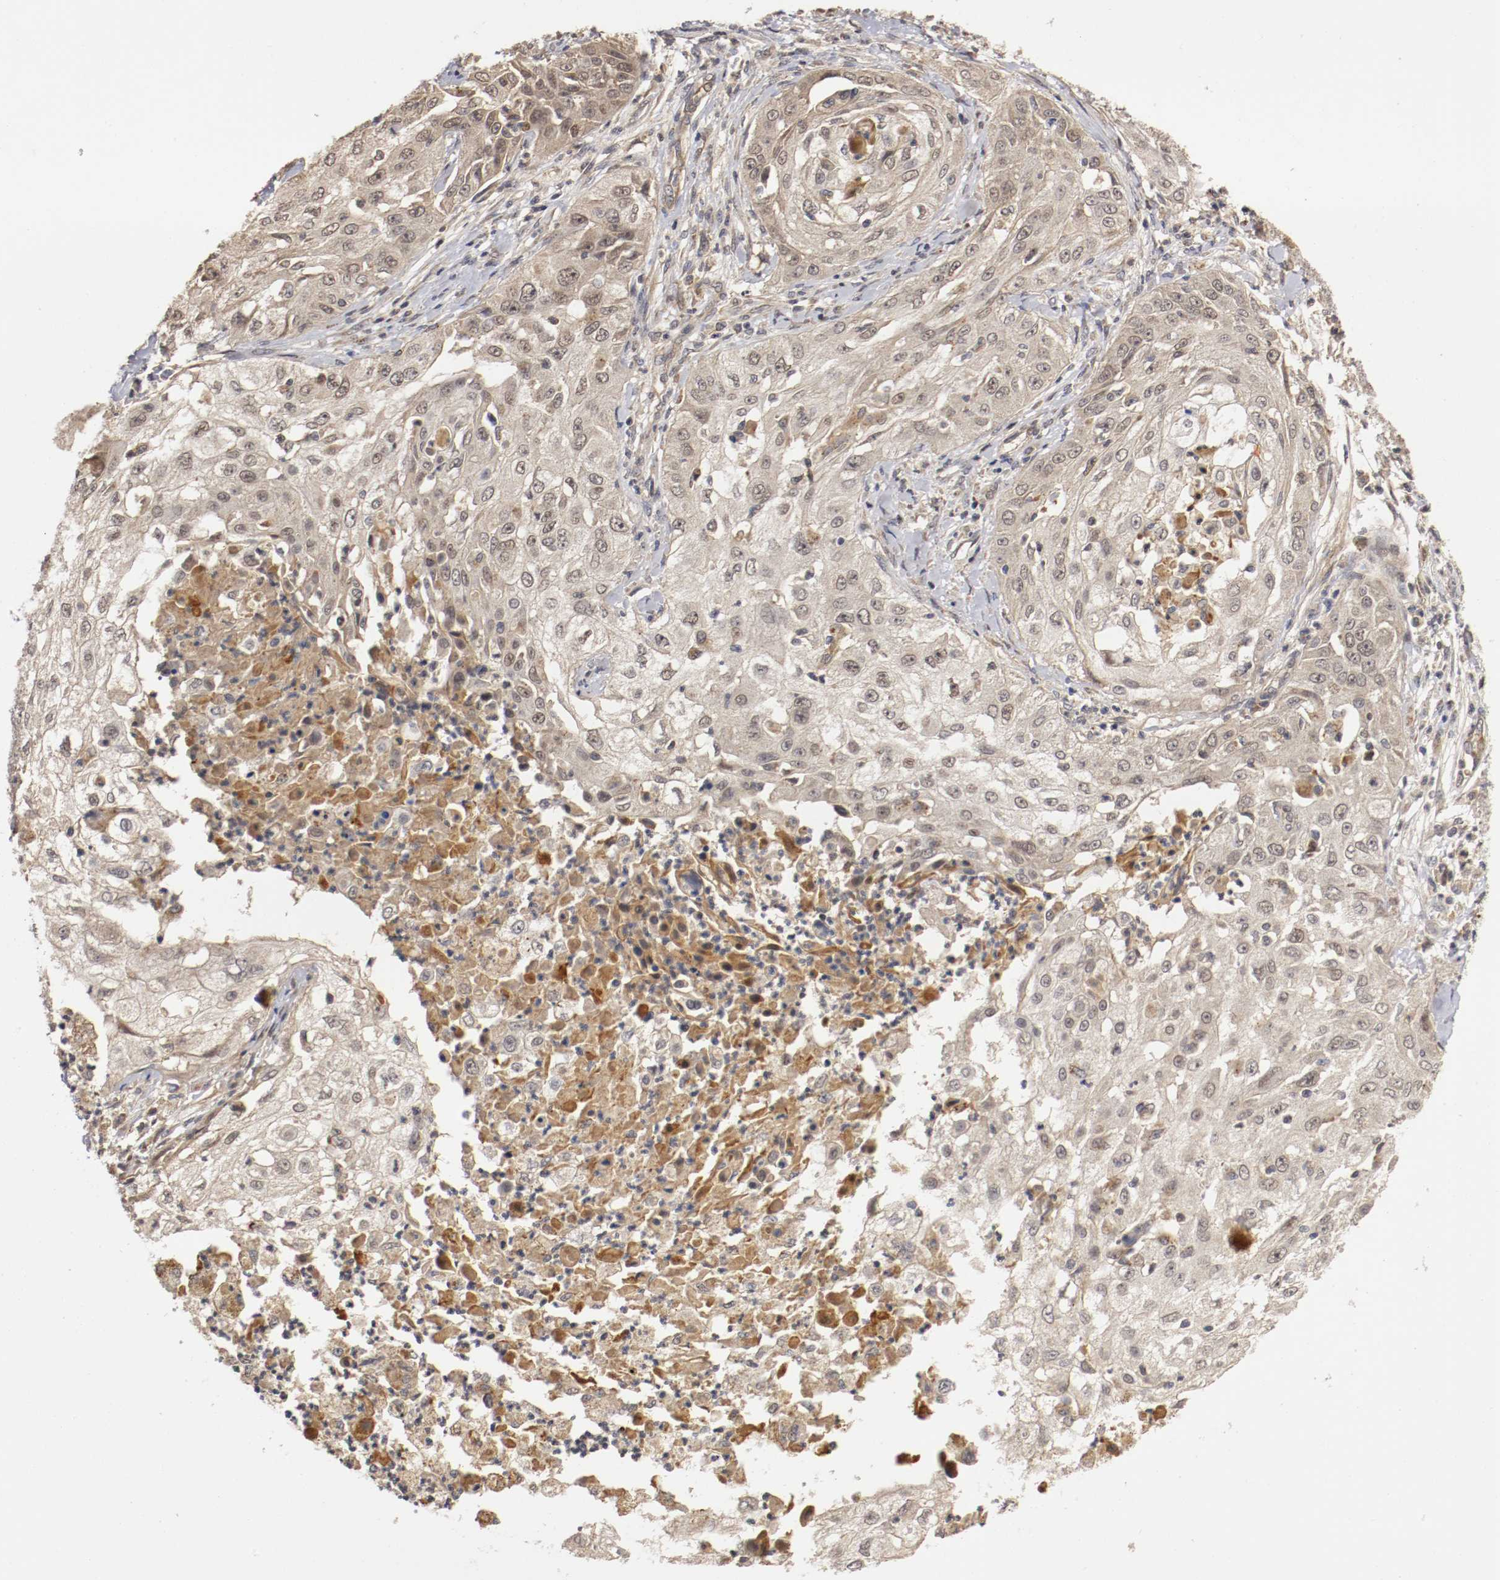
{"staining": {"intensity": "weak", "quantity": "25%-75%", "location": "cytoplasmic/membranous"}, "tissue": "cervical cancer", "cell_type": "Tumor cells", "image_type": "cancer", "snomed": [{"axis": "morphology", "description": "Squamous cell carcinoma, NOS"}, {"axis": "topography", "description": "Cervix"}], "caption": "An IHC histopathology image of neoplastic tissue is shown. Protein staining in brown labels weak cytoplasmic/membranous positivity in squamous cell carcinoma (cervical) within tumor cells.", "gene": "TNFRSF1B", "patient": {"sex": "female", "age": 64}}